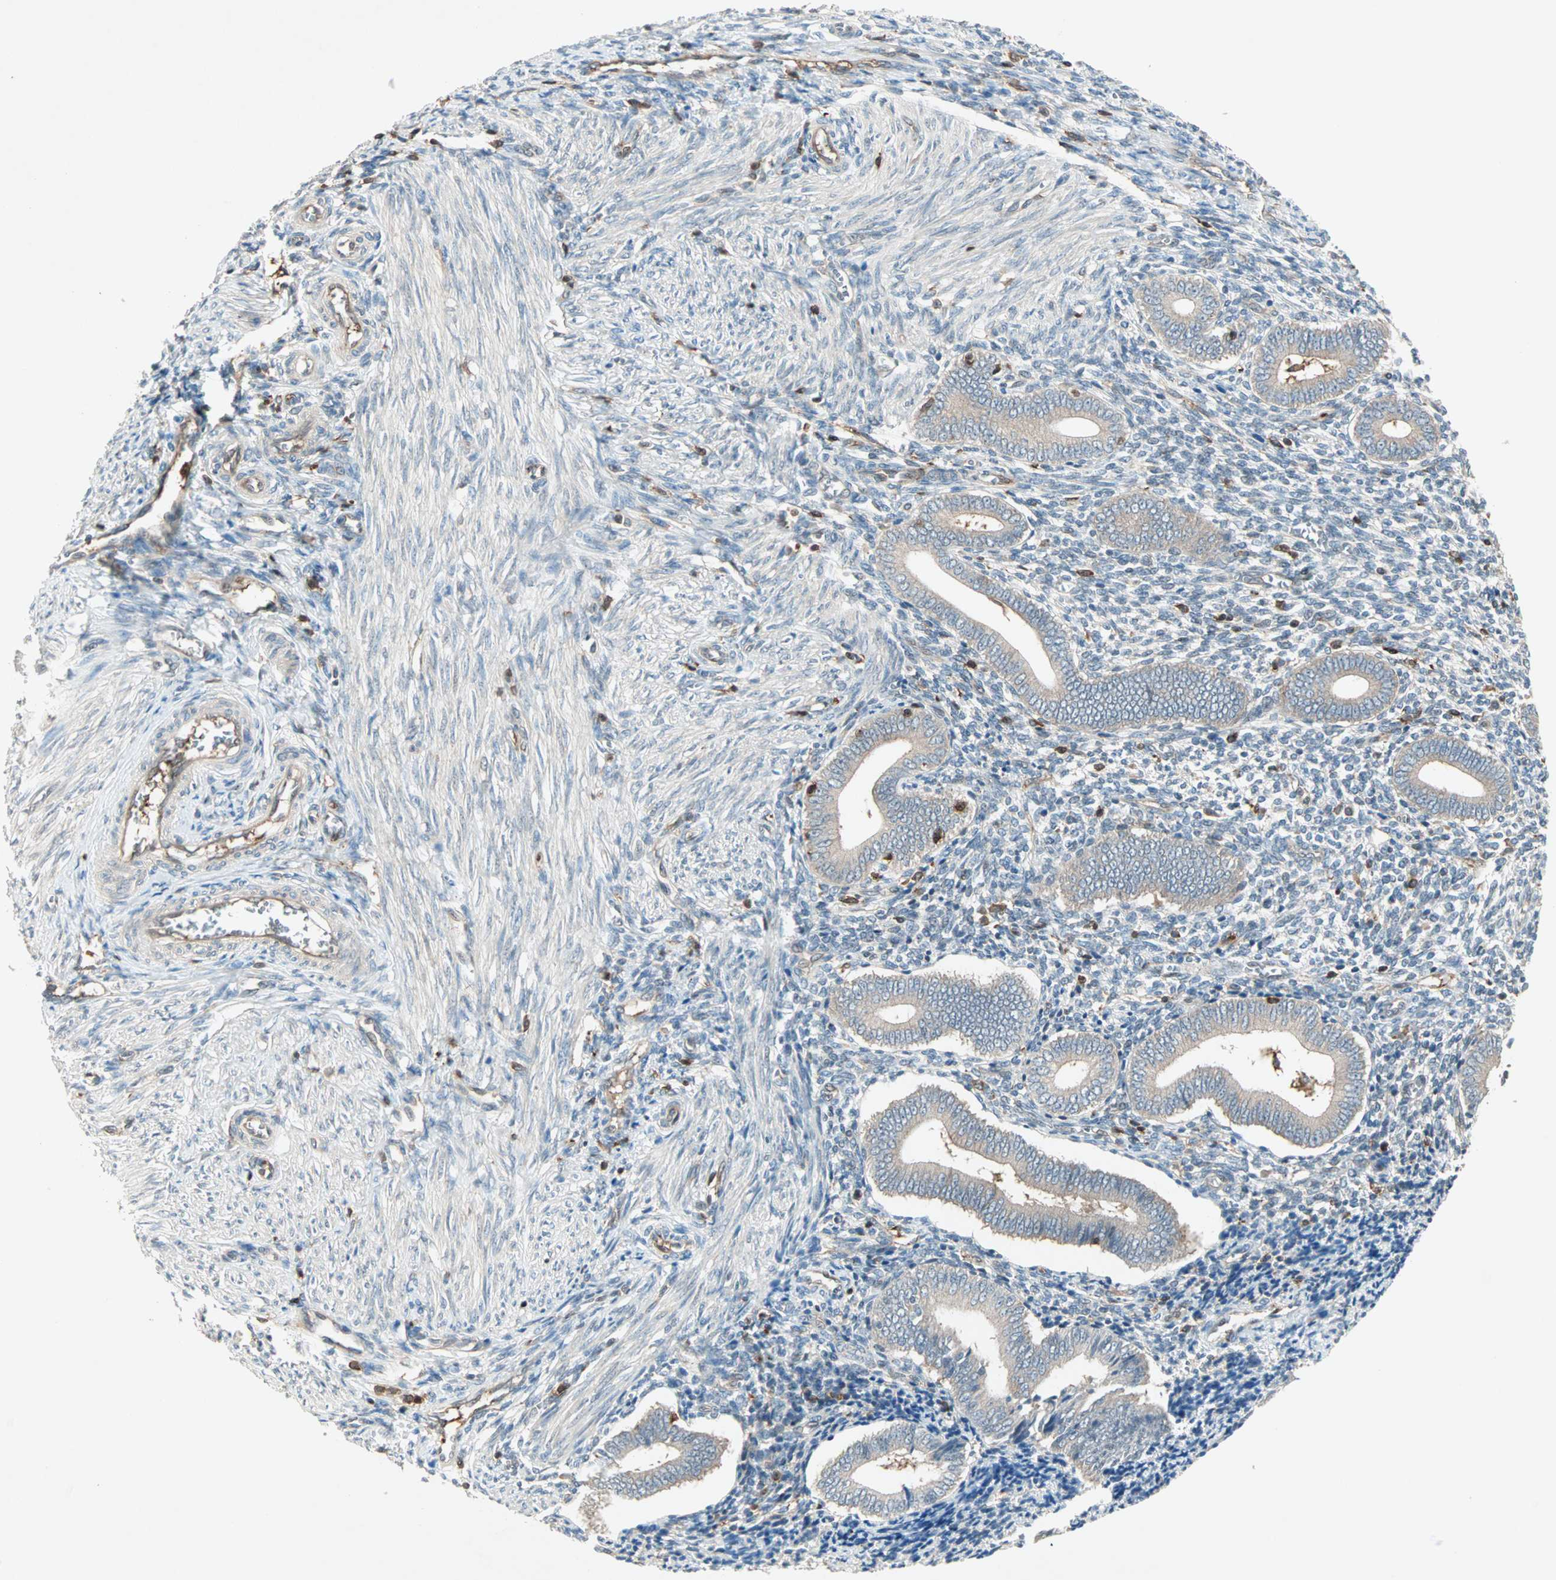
{"staining": {"intensity": "moderate", "quantity": ">75%", "location": "cytoplasmic/membranous"}, "tissue": "endometrium", "cell_type": "Cells in endometrial stroma", "image_type": "normal", "snomed": [{"axis": "morphology", "description": "Normal tissue, NOS"}, {"axis": "topography", "description": "Uterus"}, {"axis": "topography", "description": "Endometrium"}], "caption": "Brown immunohistochemical staining in benign human endometrium exhibits moderate cytoplasmic/membranous staining in about >75% of cells in endometrial stroma. The staining is performed using DAB (3,3'-diaminobenzidine) brown chromogen to label protein expression. The nuclei are counter-stained blue using hematoxylin.", "gene": "TEC", "patient": {"sex": "female", "age": 33}}